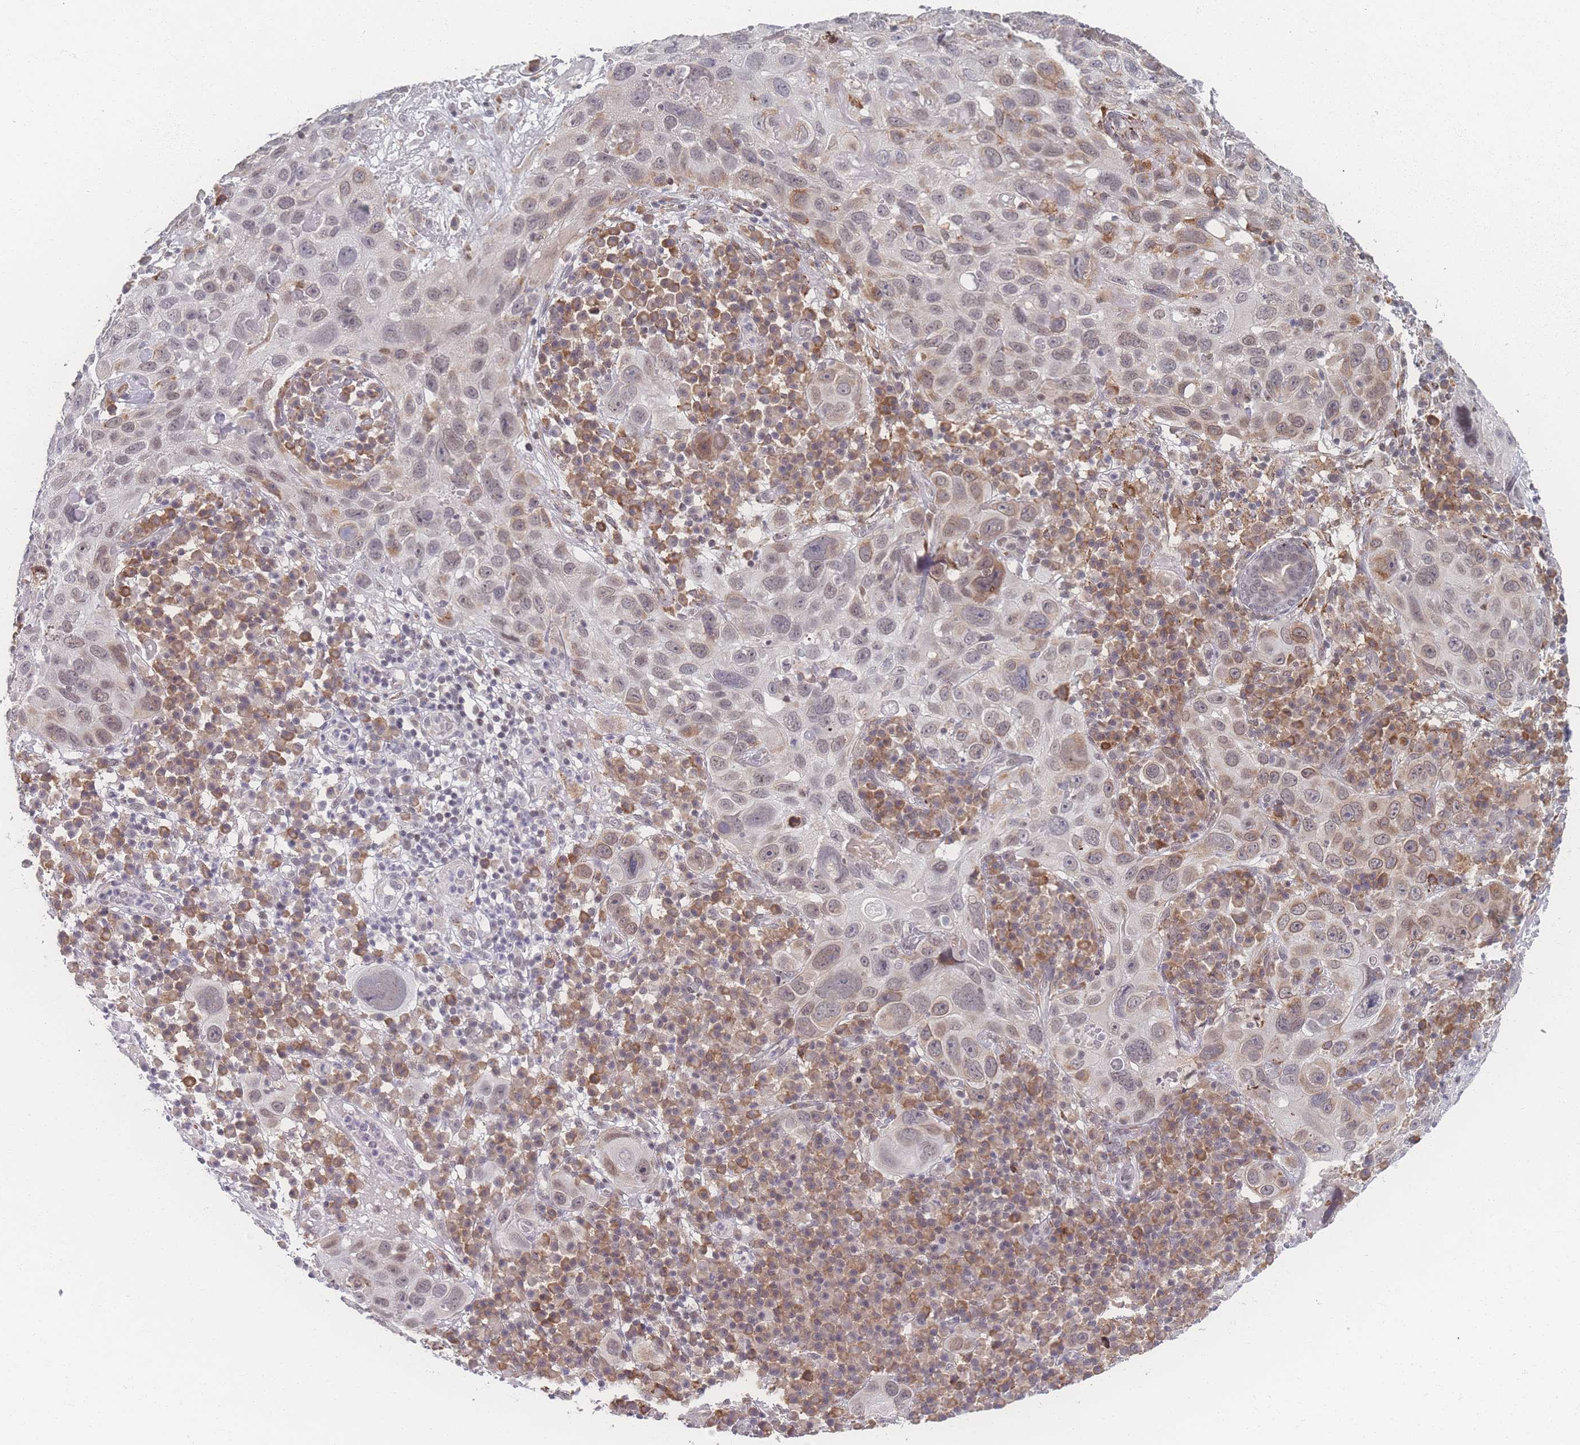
{"staining": {"intensity": "moderate", "quantity": "<25%", "location": "cytoplasmic/membranous,nuclear"}, "tissue": "skin cancer", "cell_type": "Tumor cells", "image_type": "cancer", "snomed": [{"axis": "morphology", "description": "Squamous cell carcinoma in situ, NOS"}, {"axis": "morphology", "description": "Squamous cell carcinoma, NOS"}, {"axis": "topography", "description": "Skin"}], "caption": "Protein positivity by IHC displays moderate cytoplasmic/membranous and nuclear positivity in approximately <25% of tumor cells in skin cancer (squamous cell carcinoma).", "gene": "ZC3H13", "patient": {"sex": "male", "age": 93}}